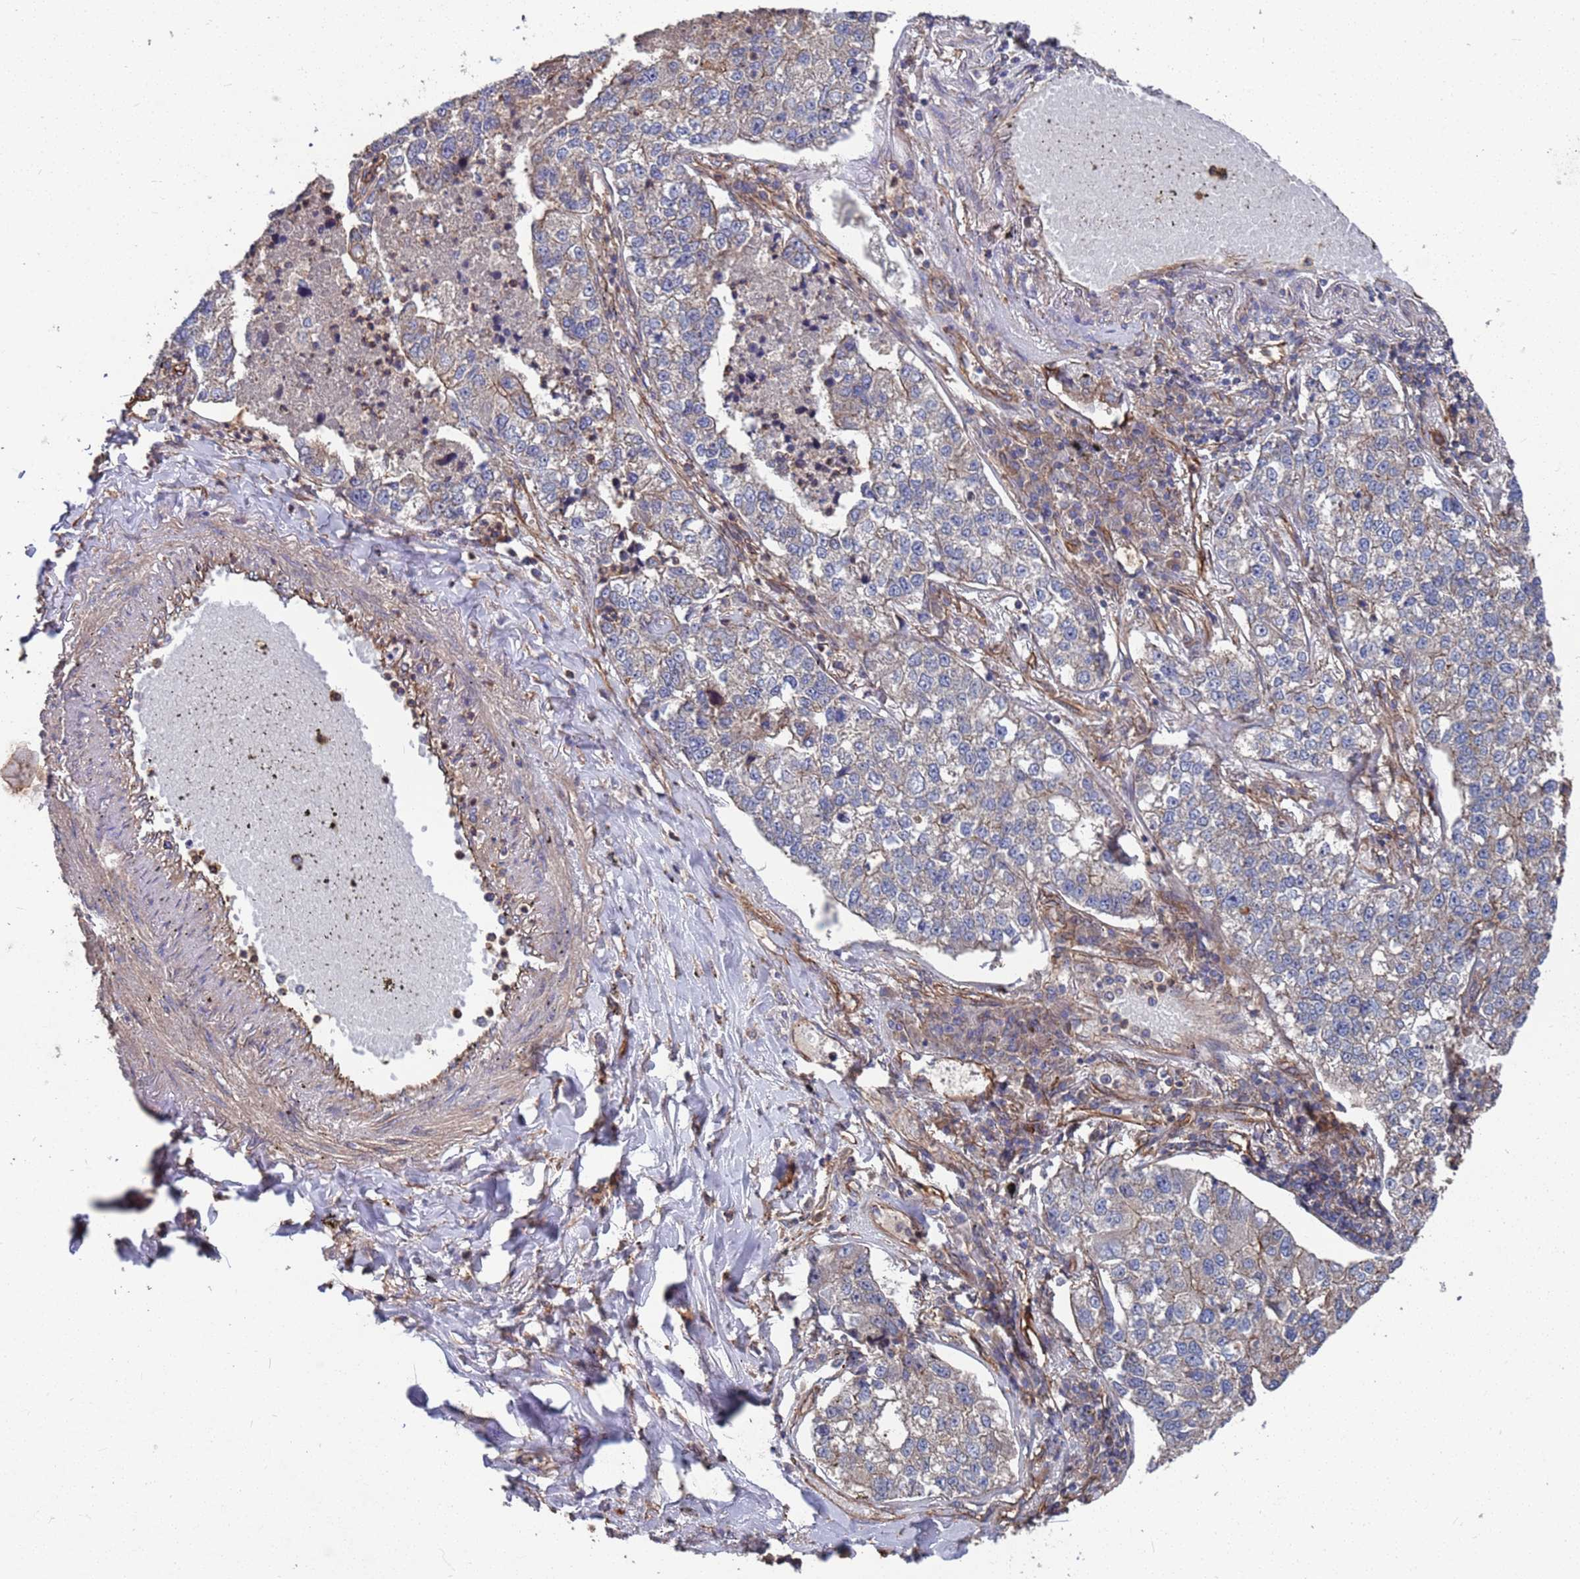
{"staining": {"intensity": "moderate", "quantity": "<25%", "location": "cytoplasmic/membranous"}, "tissue": "lung cancer", "cell_type": "Tumor cells", "image_type": "cancer", "snomed": [{"axis": "morphology", "description": "Adenocarcinoma, NOS"}, {"axis": "topography", "description": "Lung"}], "caption": "Protein staining exhibits moderate cytoplasmic/membranous expression in about <25% of tumor cells in adenocarcinoma (lung). Ihc stains the protein in brown and the nuclei are stained blue.", "gene": "NDUFAF6", "patient": {"sex": "male", "age": 49}}